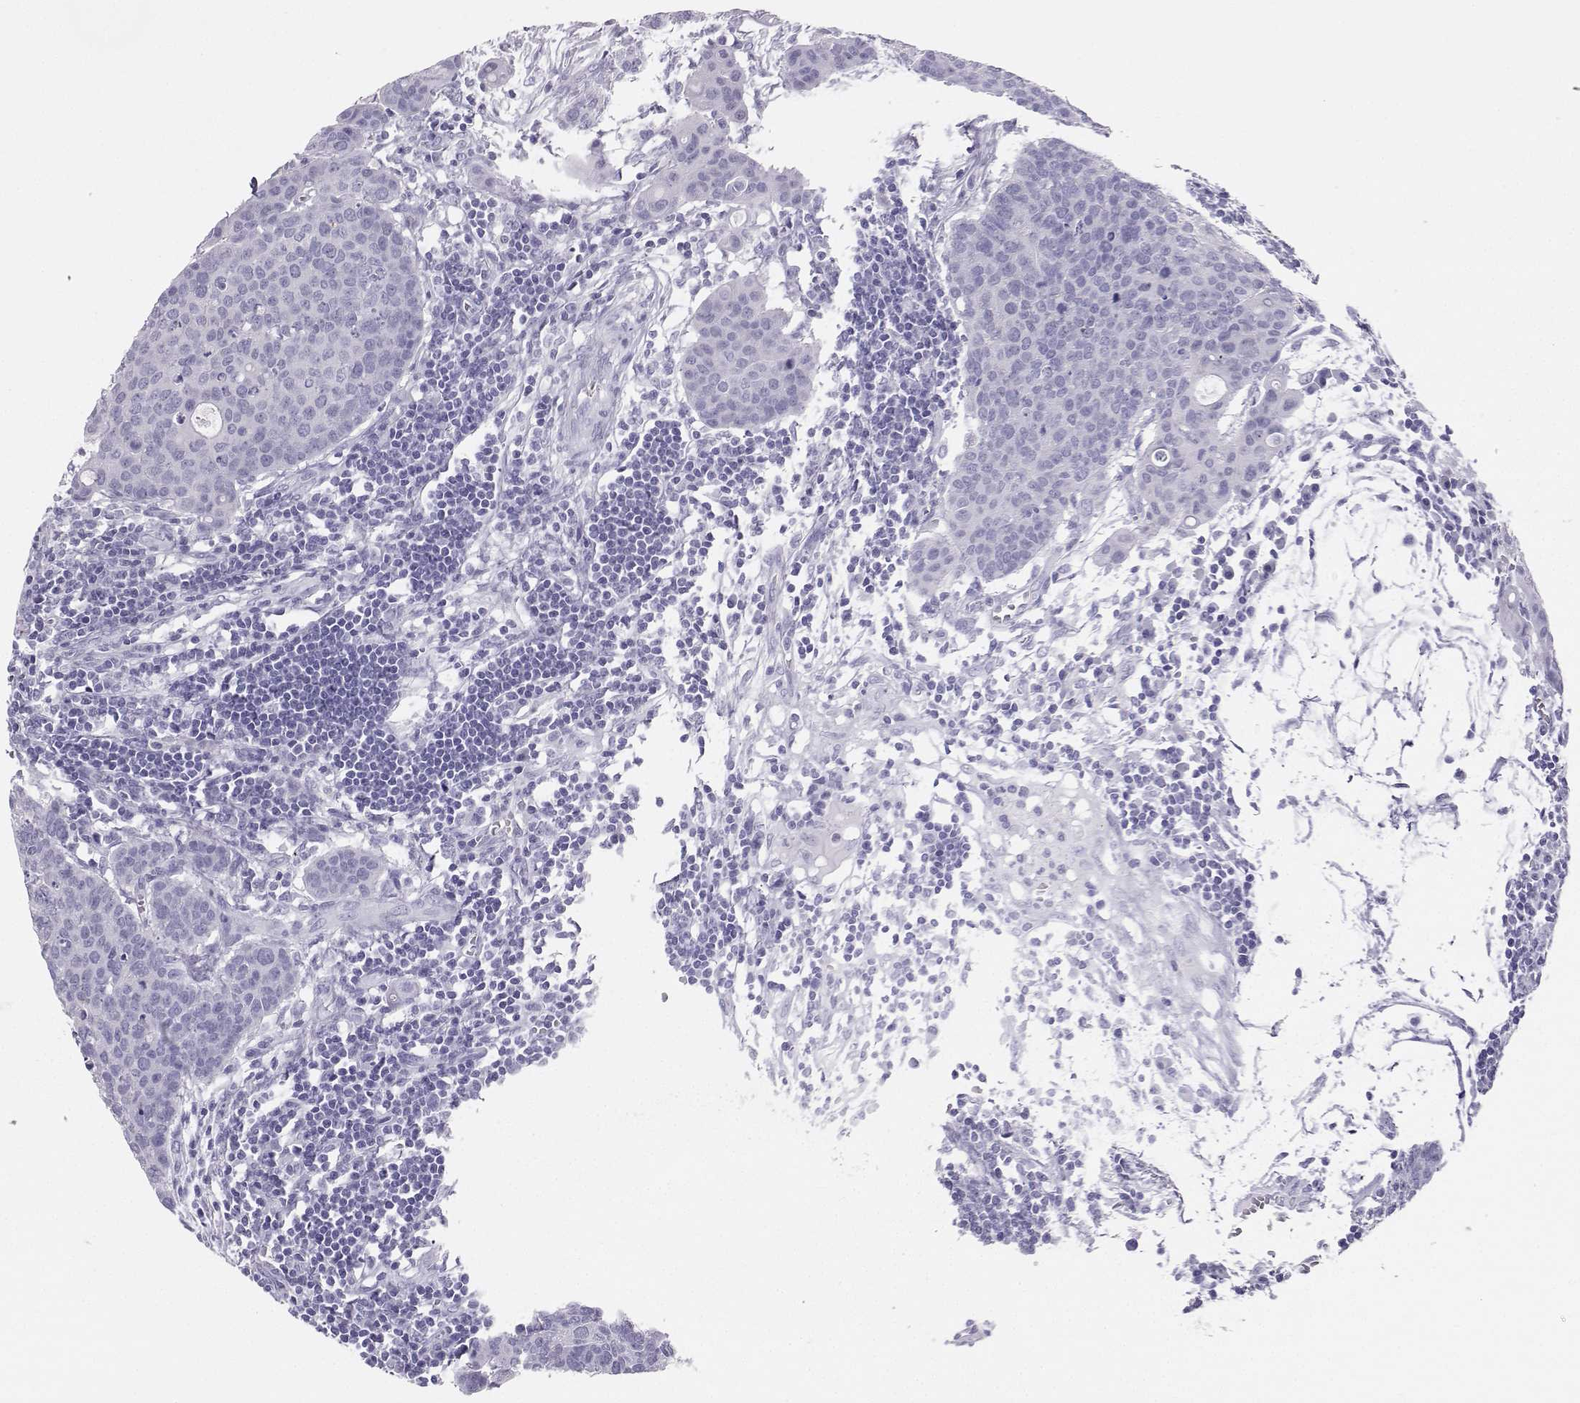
{"staining": {"intensity": "negative", "quantity": "none", "location": "none"}, "tissue": "carcinoid", "cell_type": "Tumor cells", "image_type": "cancer", "snomed": [{"axis": "morphology", "description": "Carcinoid, malignant, NOS"}, {"axis": "topography", "description": "Colon"}], "caption": "Tumor cells show no significant protein positivity in carcinoid.", "gene": "IQCD", "patient": {"sex": "male", "age": 81}}